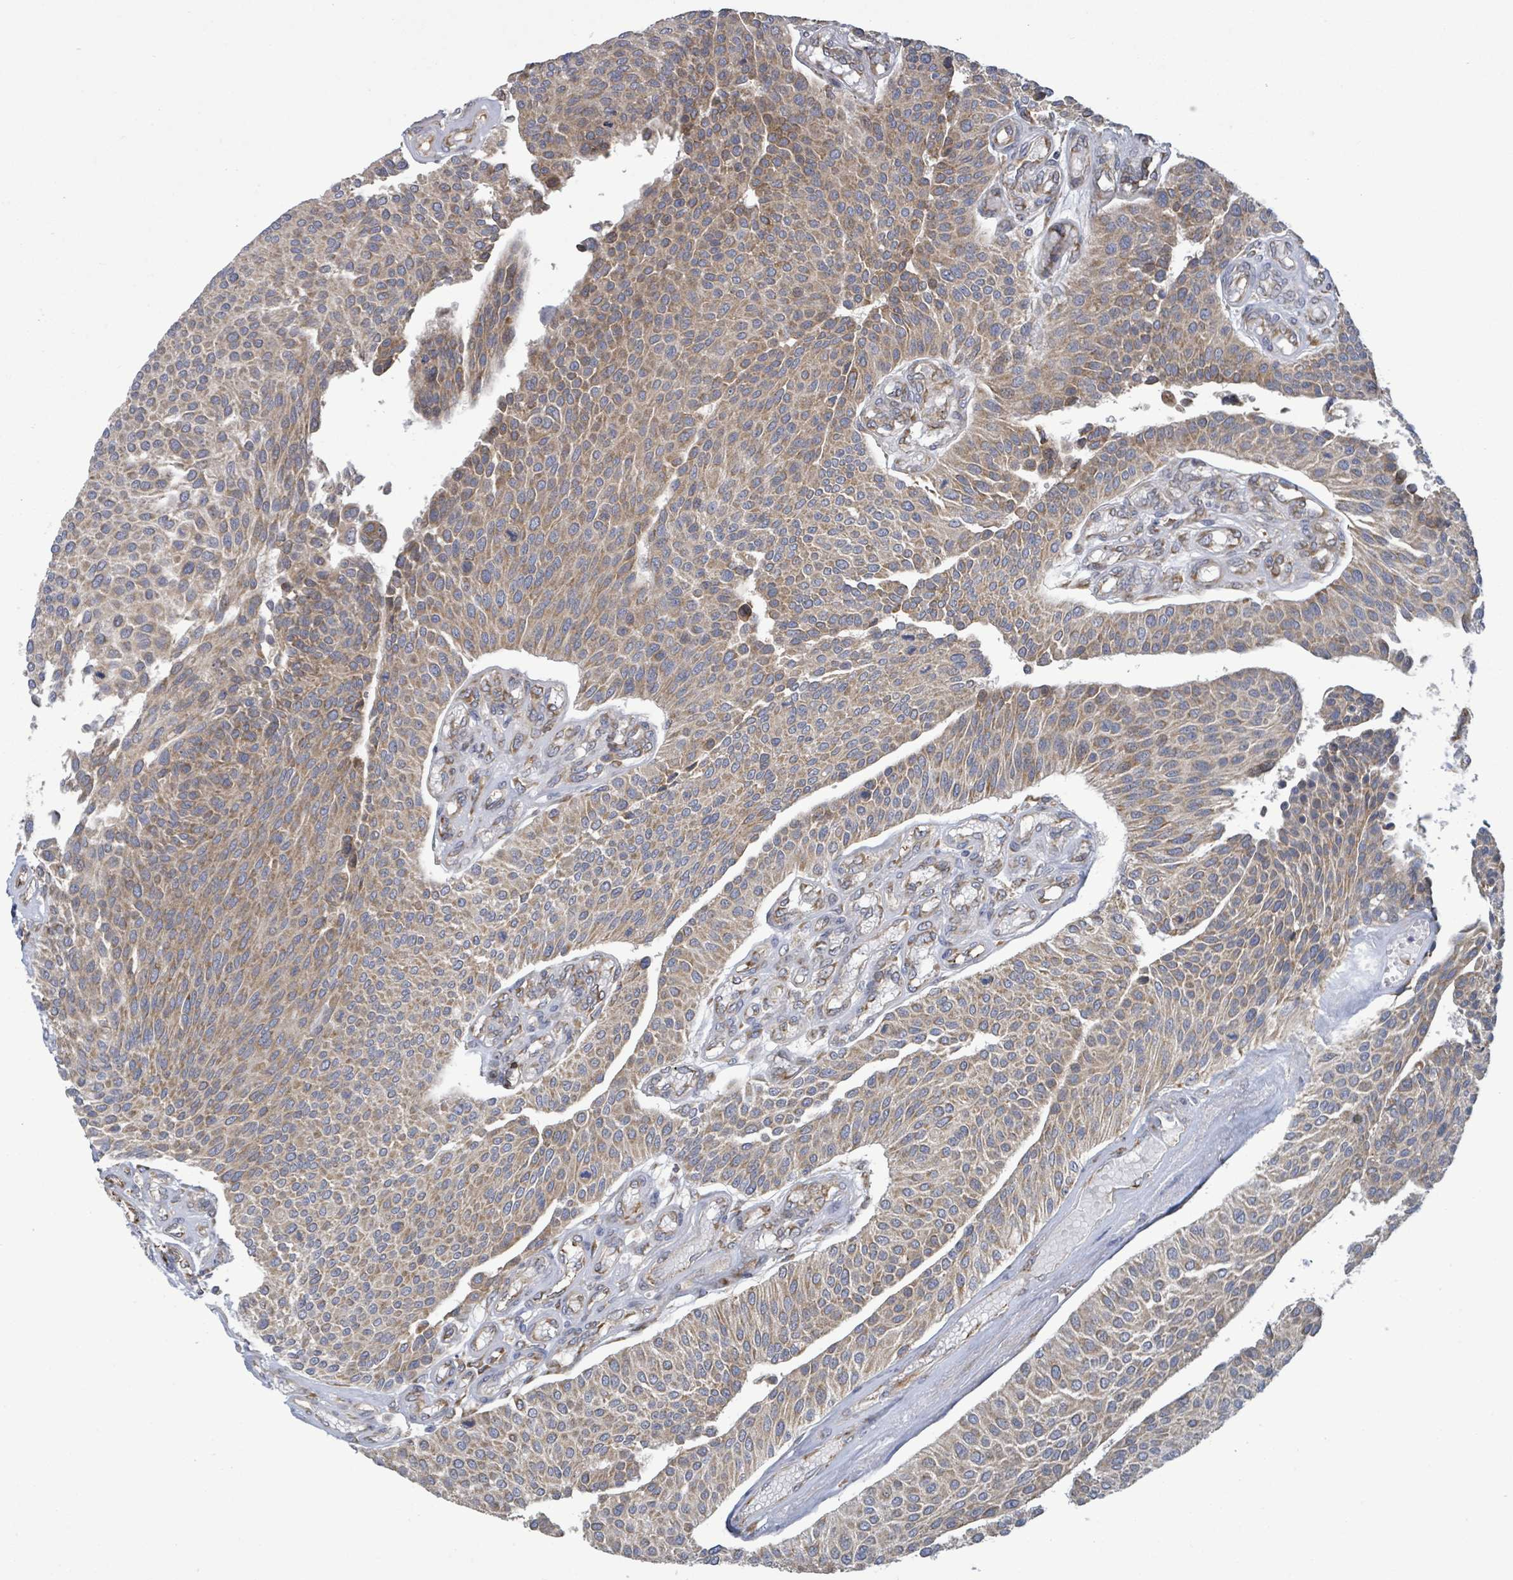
{"staining": {"intensity": "weak", "quantity": ">75%", "location": "cytoplasmic/membranous"}, "tissue": "urothelial cancer", "cell_type": "Tumor cells", "image_type": "cancer", "snomed": [{"axis": "morphology", "description": "Urothelial carcinoma, NOS"}, {"axis": "topography", "description": "Urinary bladder"}], "caption": "A histopathology image showing weak cytoplasmic/membranous positivity in about >75% of tumor cells in urothelial cancer, as visualized by brown immunohistochemical staining.", "gene": "NOMO1", "patient": {"sex": "male", "age": 55}}